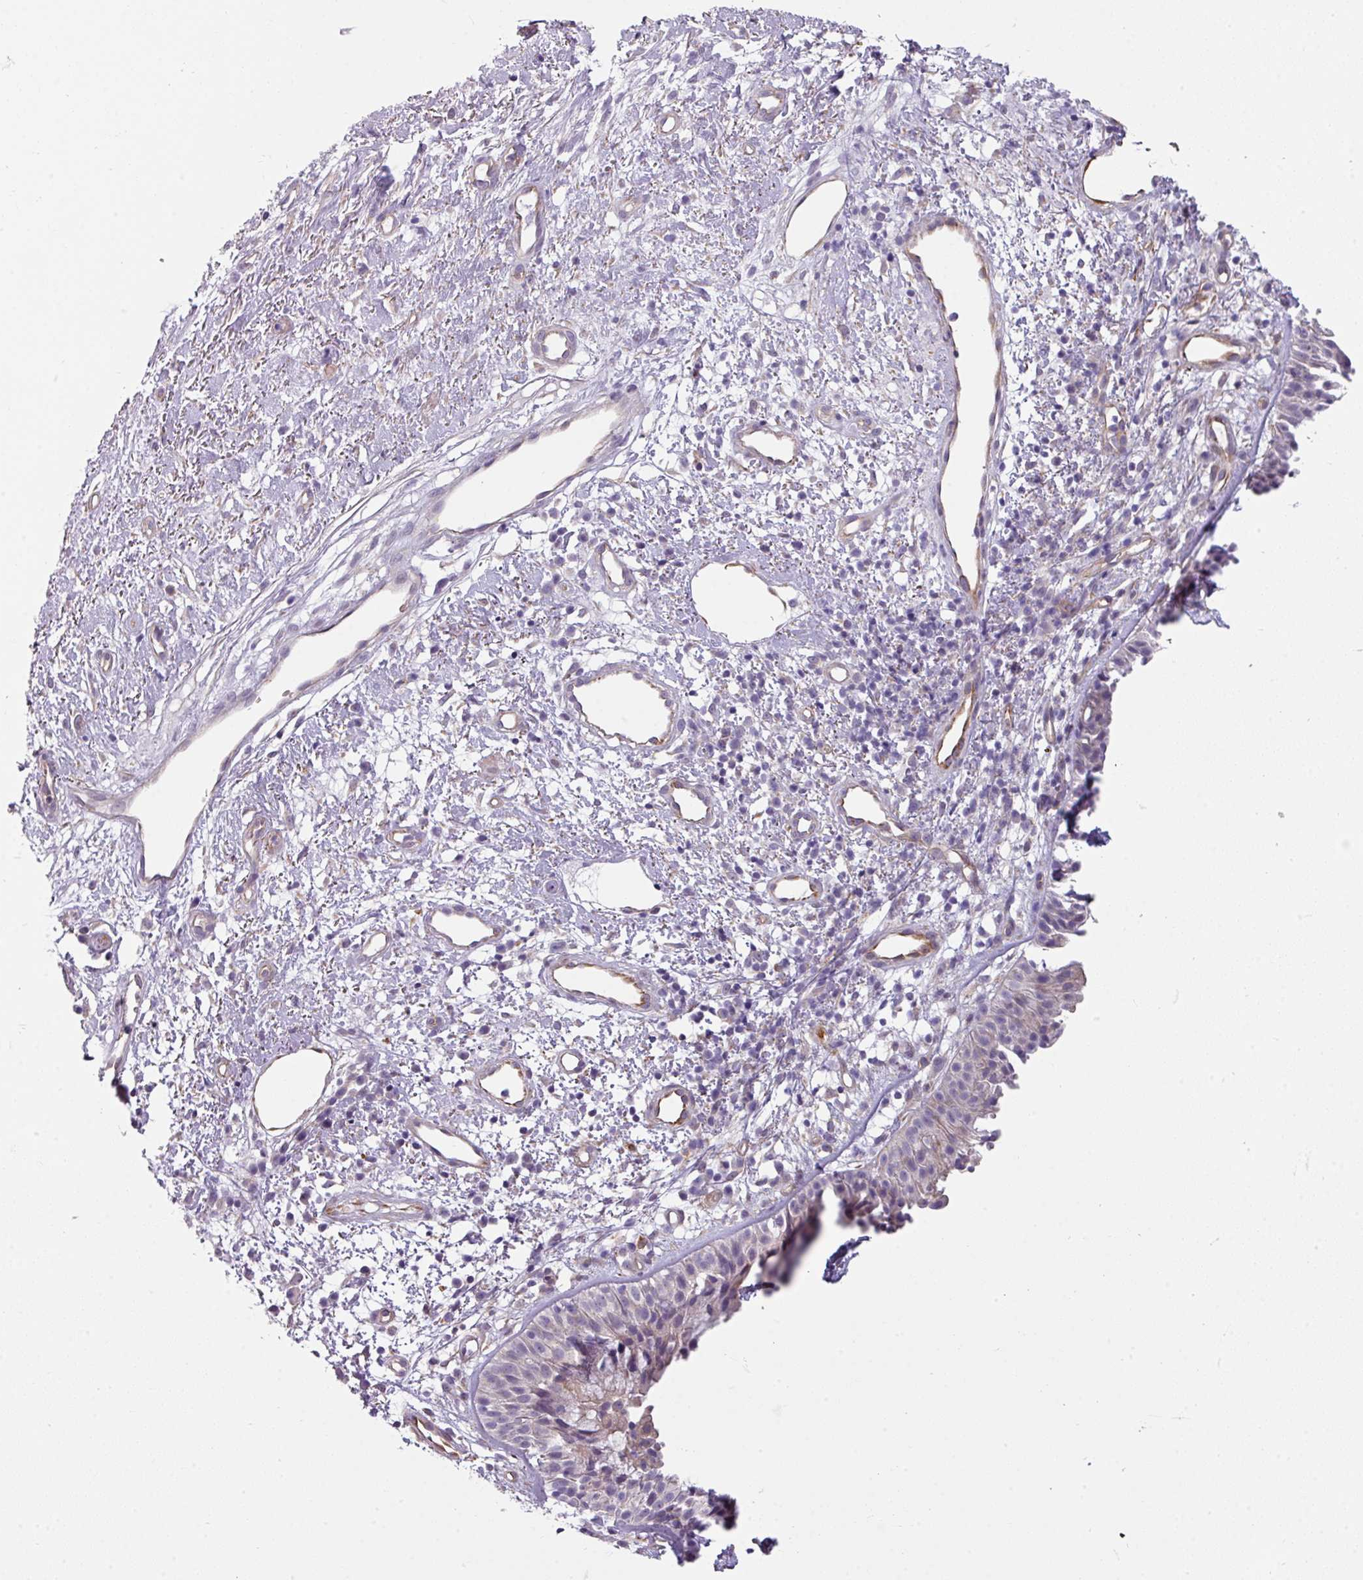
{"staining": {"intensity": "negative", "quantity": "none", "location": "none"}, "tissue": "nasopharynx", "cell_type": "Respiratory epithelial cells", "image_type": "normal", "snomed": [{"axis": "morphology", "description": "Normal tissue, NOS"}, {"axis": "topography", "description": "Cartilage tissue"}, {"axis": "topography", "description": "Nasopharynx"}, {"axis": "topography", "description": "Thyroid gland"}], "caption": "Immunohistochemistry of benign nasopharynx reveals no expression in respiratory epithelial cells. (DAB IHC with hematoxylin counter stain).", "gene": "BUD23", "patient": {"sex": "male", "age": 63}}